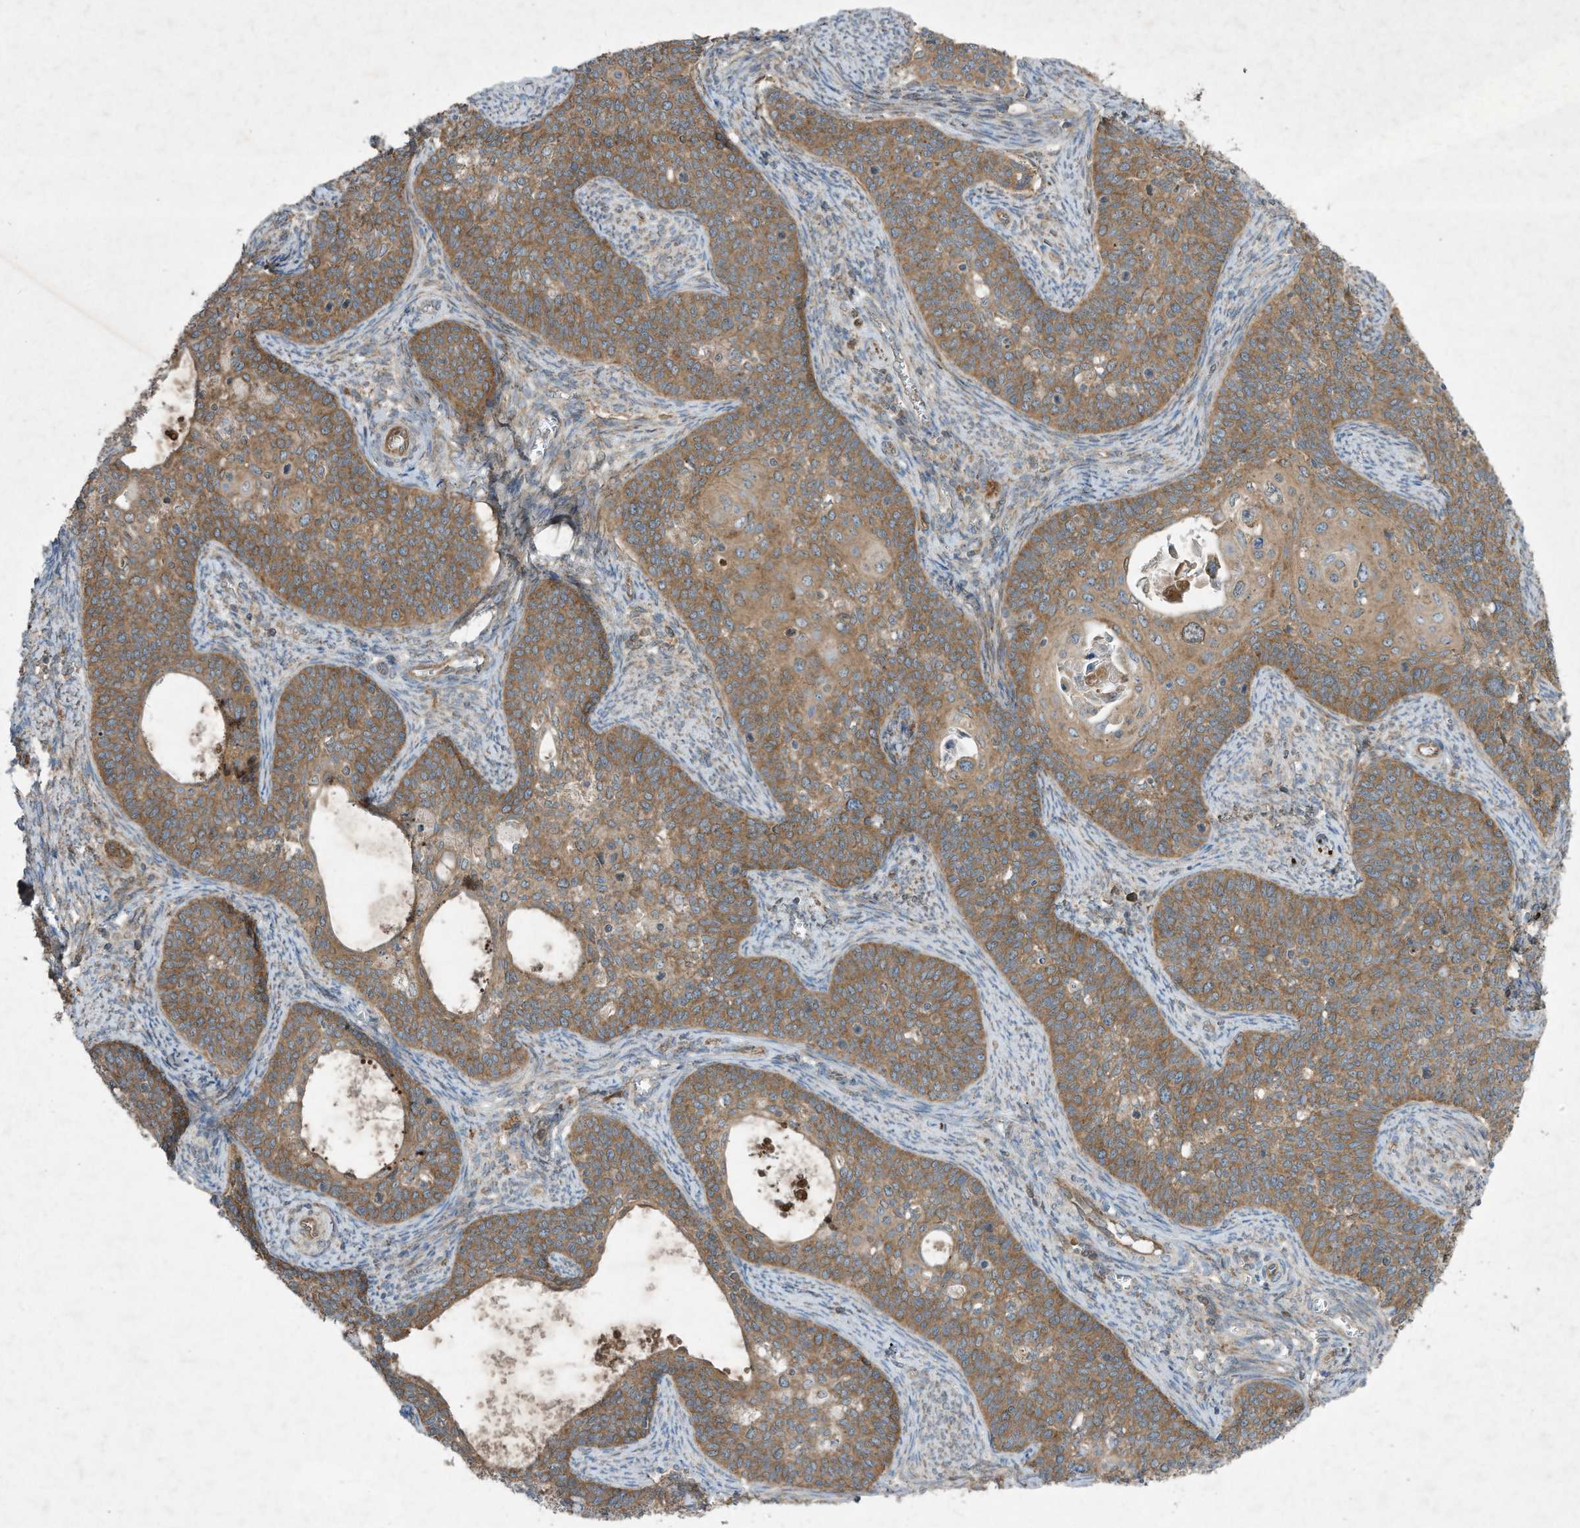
{"staining": {"intensity": "moderate", "quantity": ">75%", "location": "cytoplasmic/membranous"}, "tissue": "cervical cancer", "cell_type": "Tumor cells", "image_type": "cancer", "snomed": [{"axis": "morphology", "description": "Squamous cell carcinoma, NOS"}, {"axis": "topography", "description": "Cervix"}], "caption": "The image exhibits a brown stain indicating the presence of a protein in the cytoplasmic/membranous of tumor cells in cervical cancer.", "gene": "SYNJ2", "patient": {"sex": "female", "age": 33}}